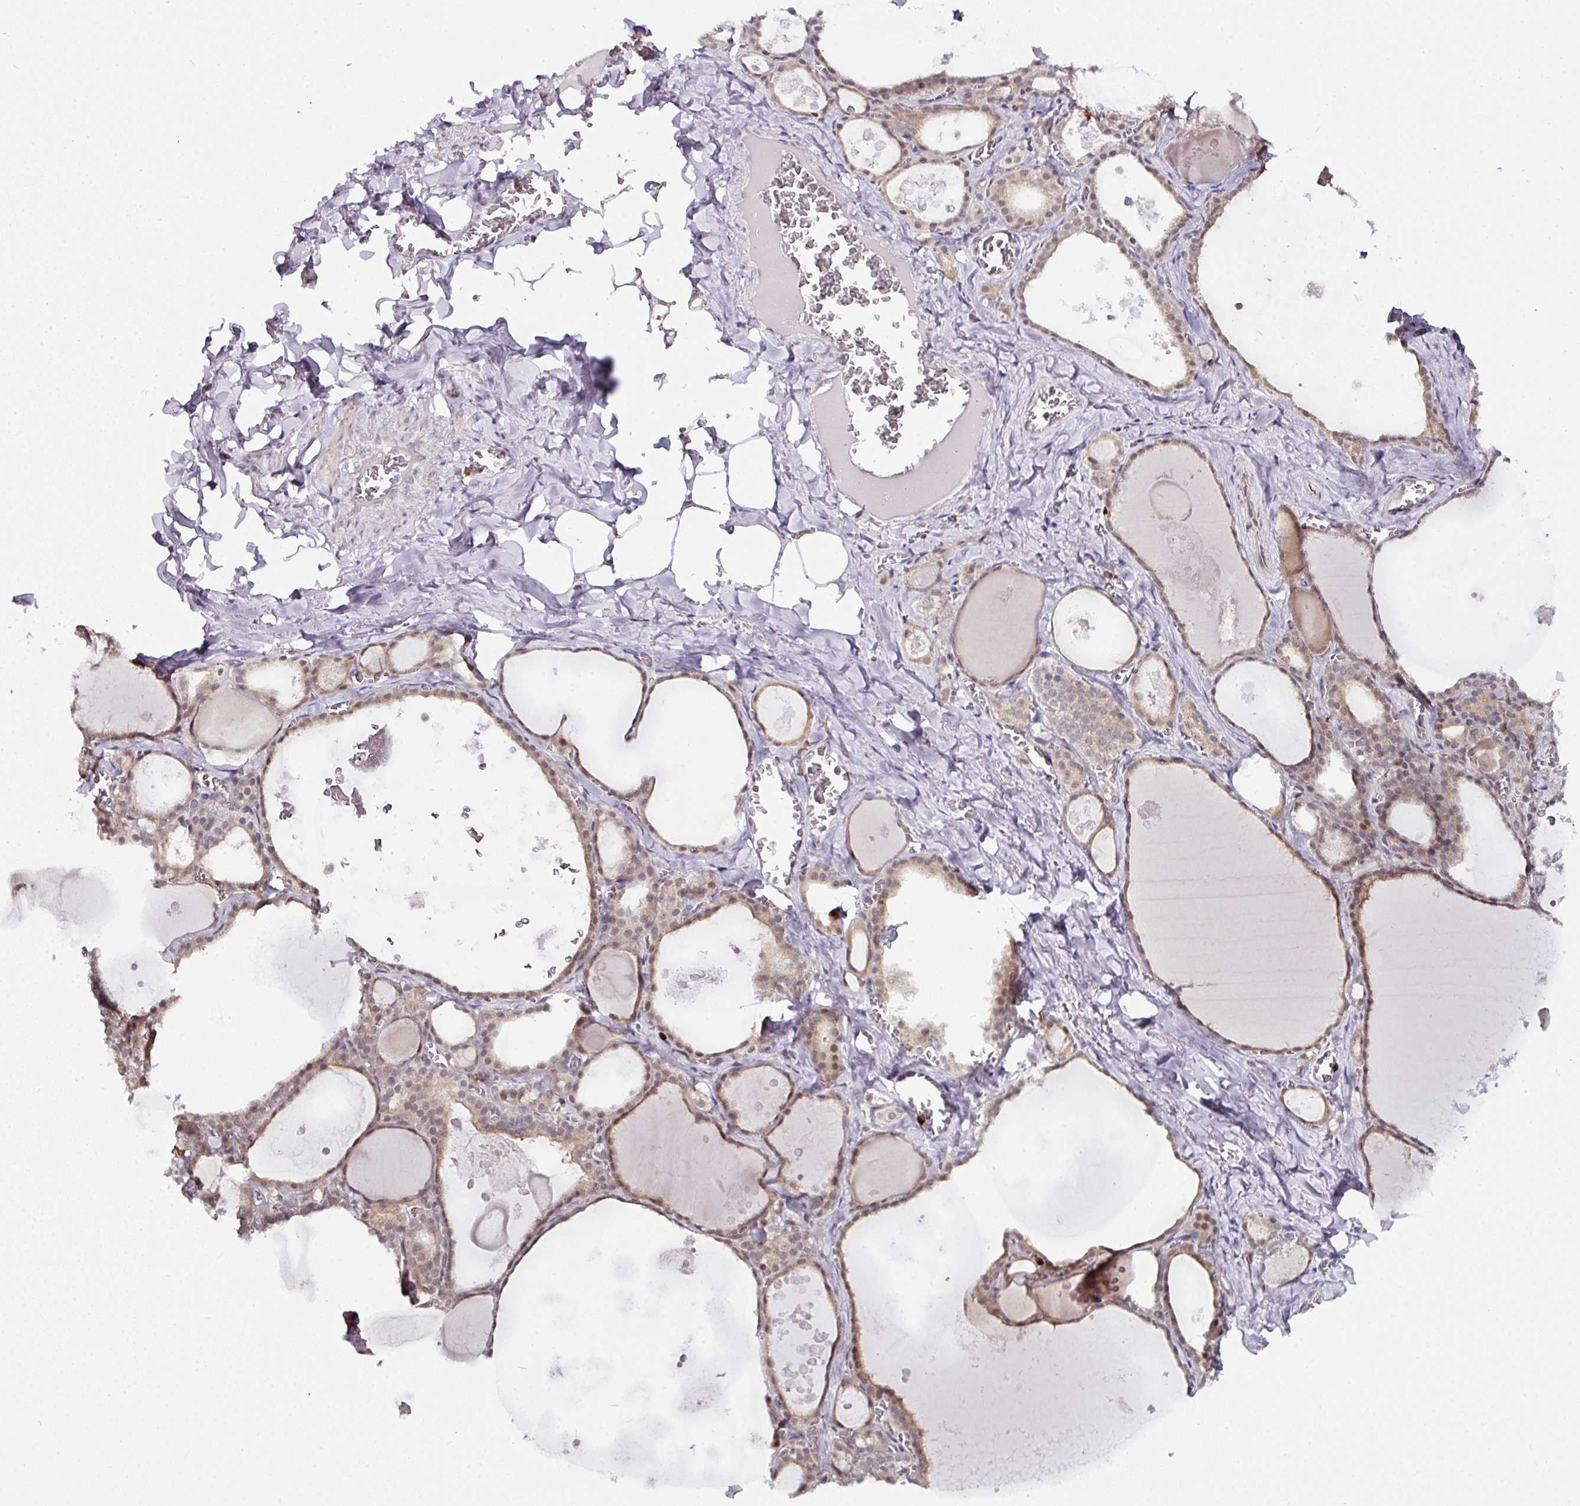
{"staining": {"intensity": "moderate", "quantity": "25%-75%", "location": "nuclear"}, "tissue": "thyroid gland", "cell_type": "Glandular cells", "image_type": "normal", "snomed": [{"axis": "morphology", "description": "Normal tissue, NOS"}, {"axis": "topography", "description": "Thyroid gland"}], "caption": "DAB (3,3'-diaminobenzidine) immunohistochemical staining of normal thyroid gland exhibits moderate nuclear protein expression in approximately 25%-75% of glandular cells. (DAB = brown stain, brightfield microscopy at high magnification).", "gene": "APOLD1", "patient": {"sex": "male", "age": 56}}